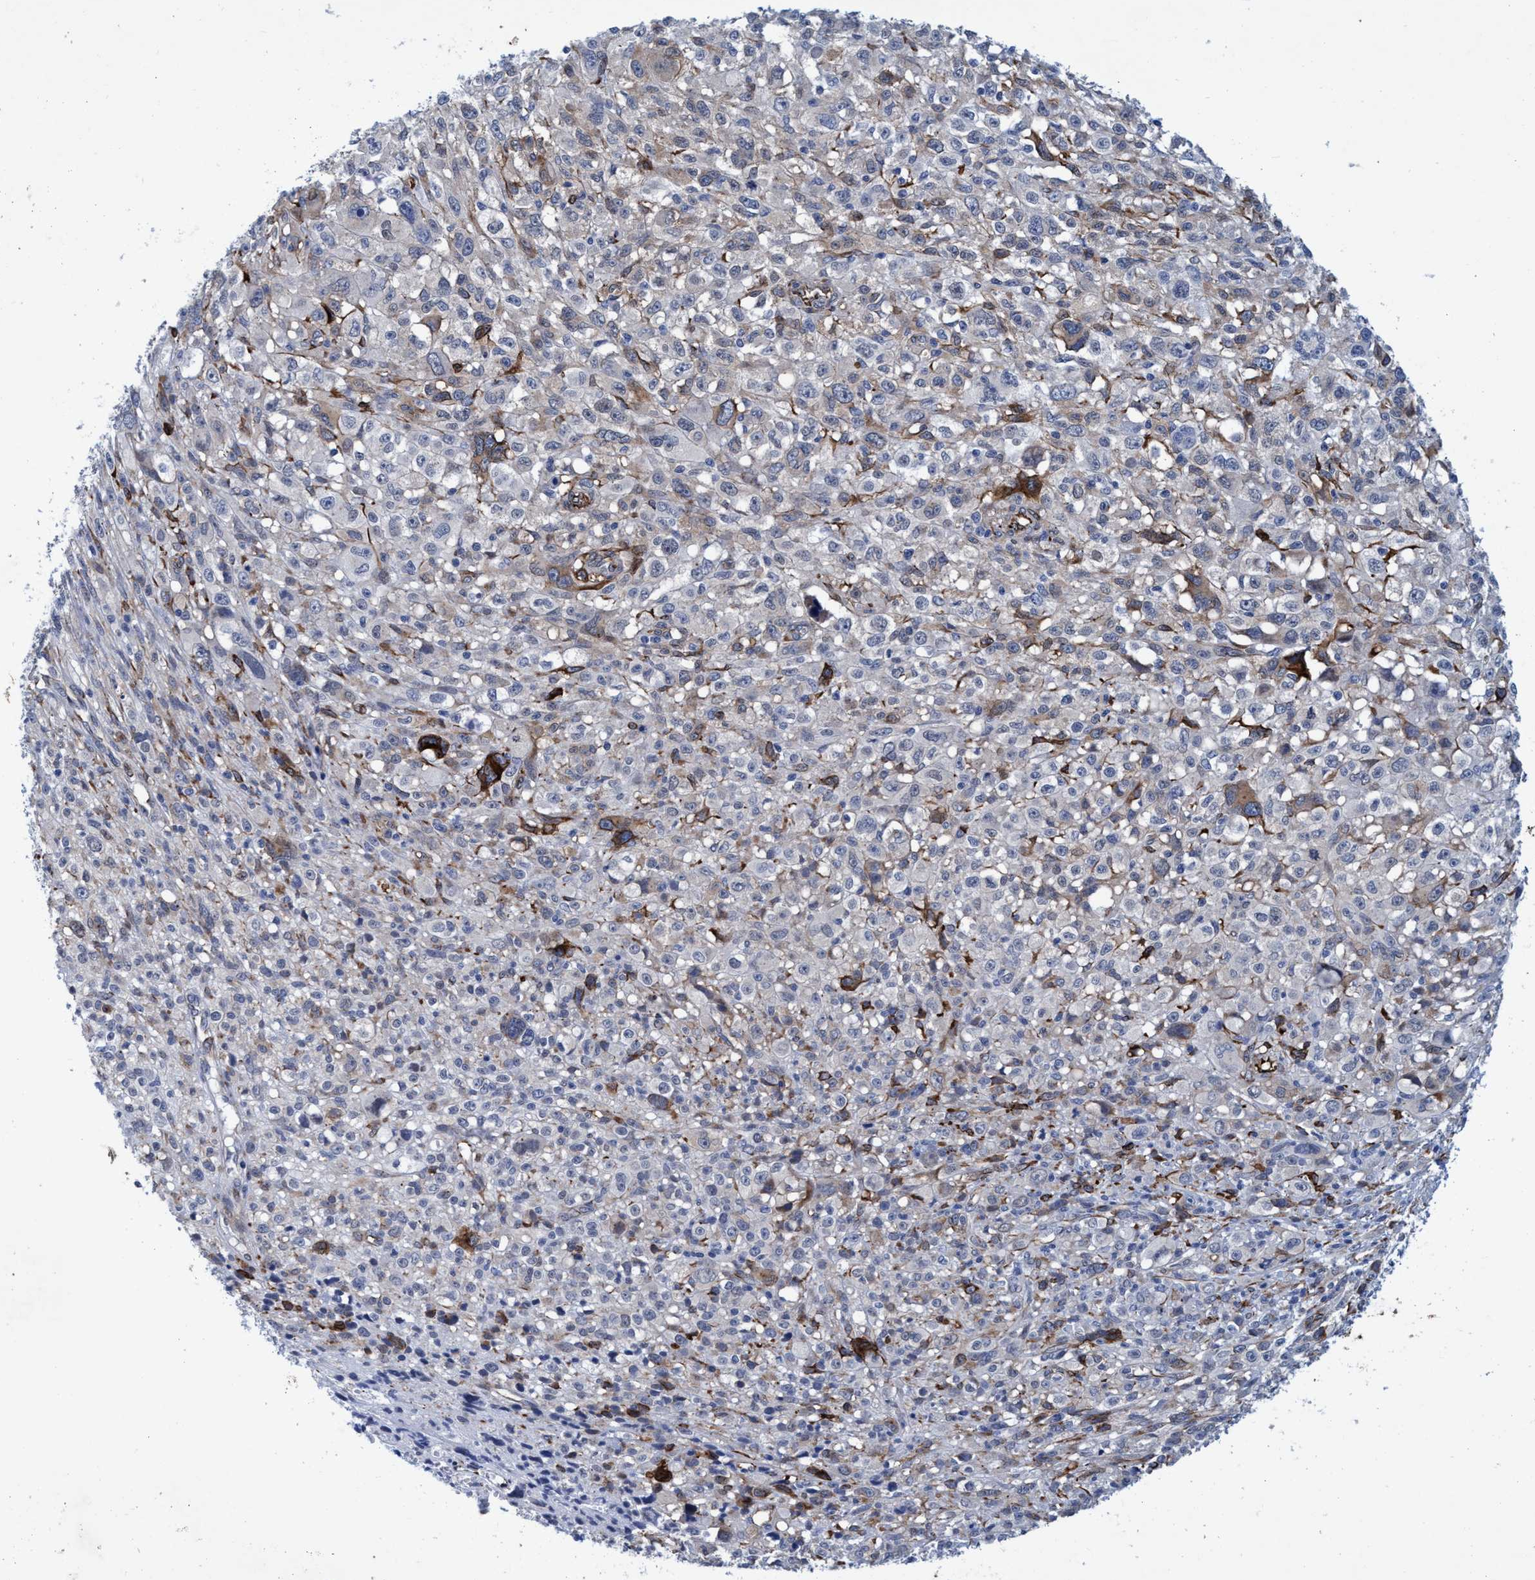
{"staining": {"intensity": "strong", "quantity": "<25%", "location": "cytoplasmic/membranous"}, "tissue": "melanoma", "cell_type": "Tumor cells", "image_type": "cancer", "snomed": [{"axis": "morphology", "description": "Malignant melanoma, NOS"}, {"axis": "topography", "description": "Skin"}], "caption": "A brown stain shows strong cytoplasmic/membranous staining of a protein in human melanoma tumor cells.", "gene": "SLC43A2", "patient": {"sex": "female", "age": 55}}